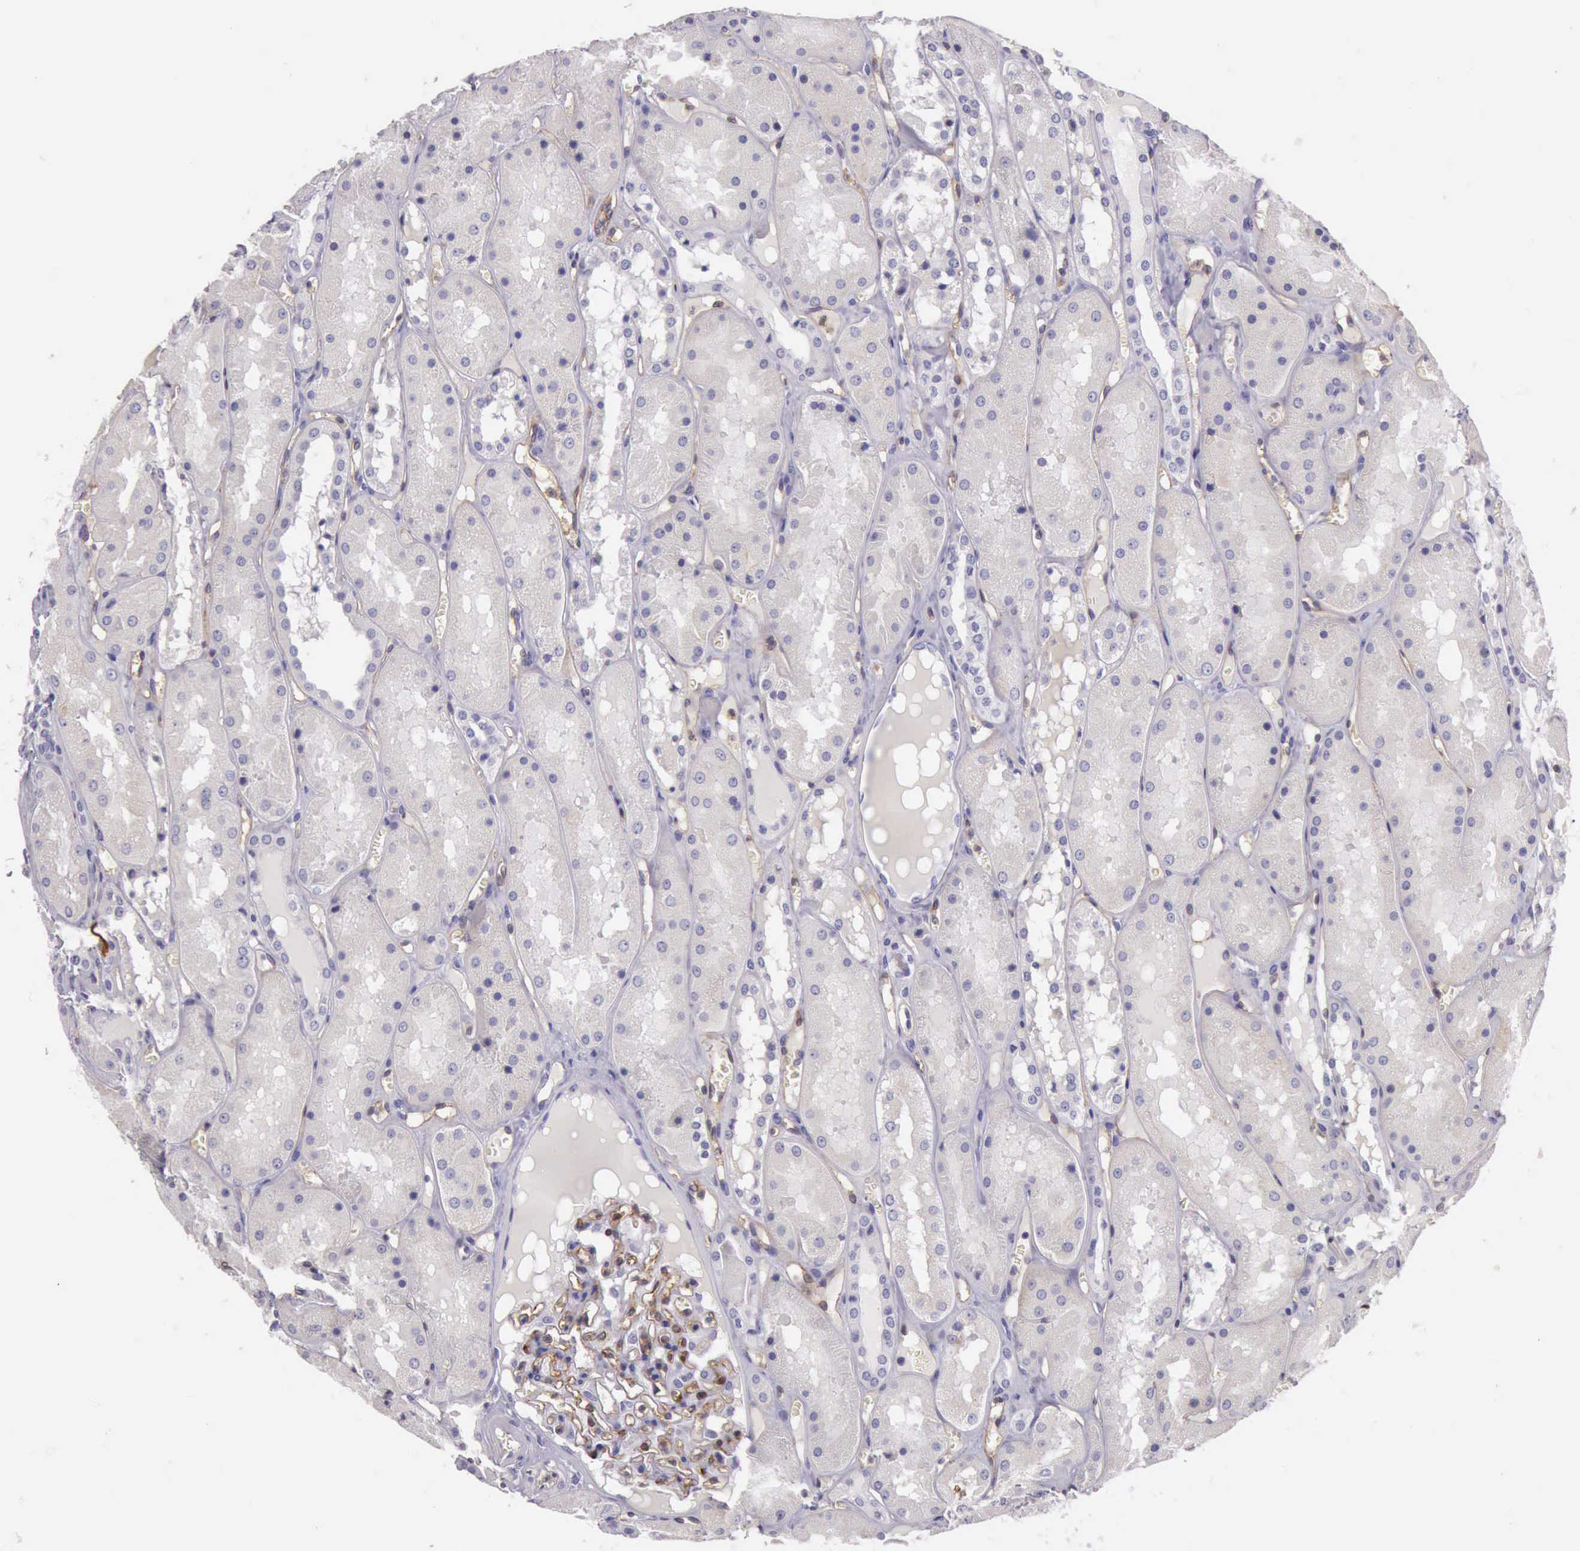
{"staining": {"intensity": "moderate", "quantity": "25%-75%", "location": "cytoplasmic/membranous,nuclear"}, "tissue": "kidney", "cell_type": "Cells in glomeruli", "image_type": "normal", "snomed": [{"axis": "morphology", "description": "Normal tissue, NOS"}, {"axis": "topography", "description": "Kidney"}], "caption": "A histopathology image of kidney stained for a protein shows moderate cytoplasmic/membranous,nuclear brown staining in cells in glomeruli.", "gene": "TCEANC", "patient": {"sex": "male", "age": 36}}